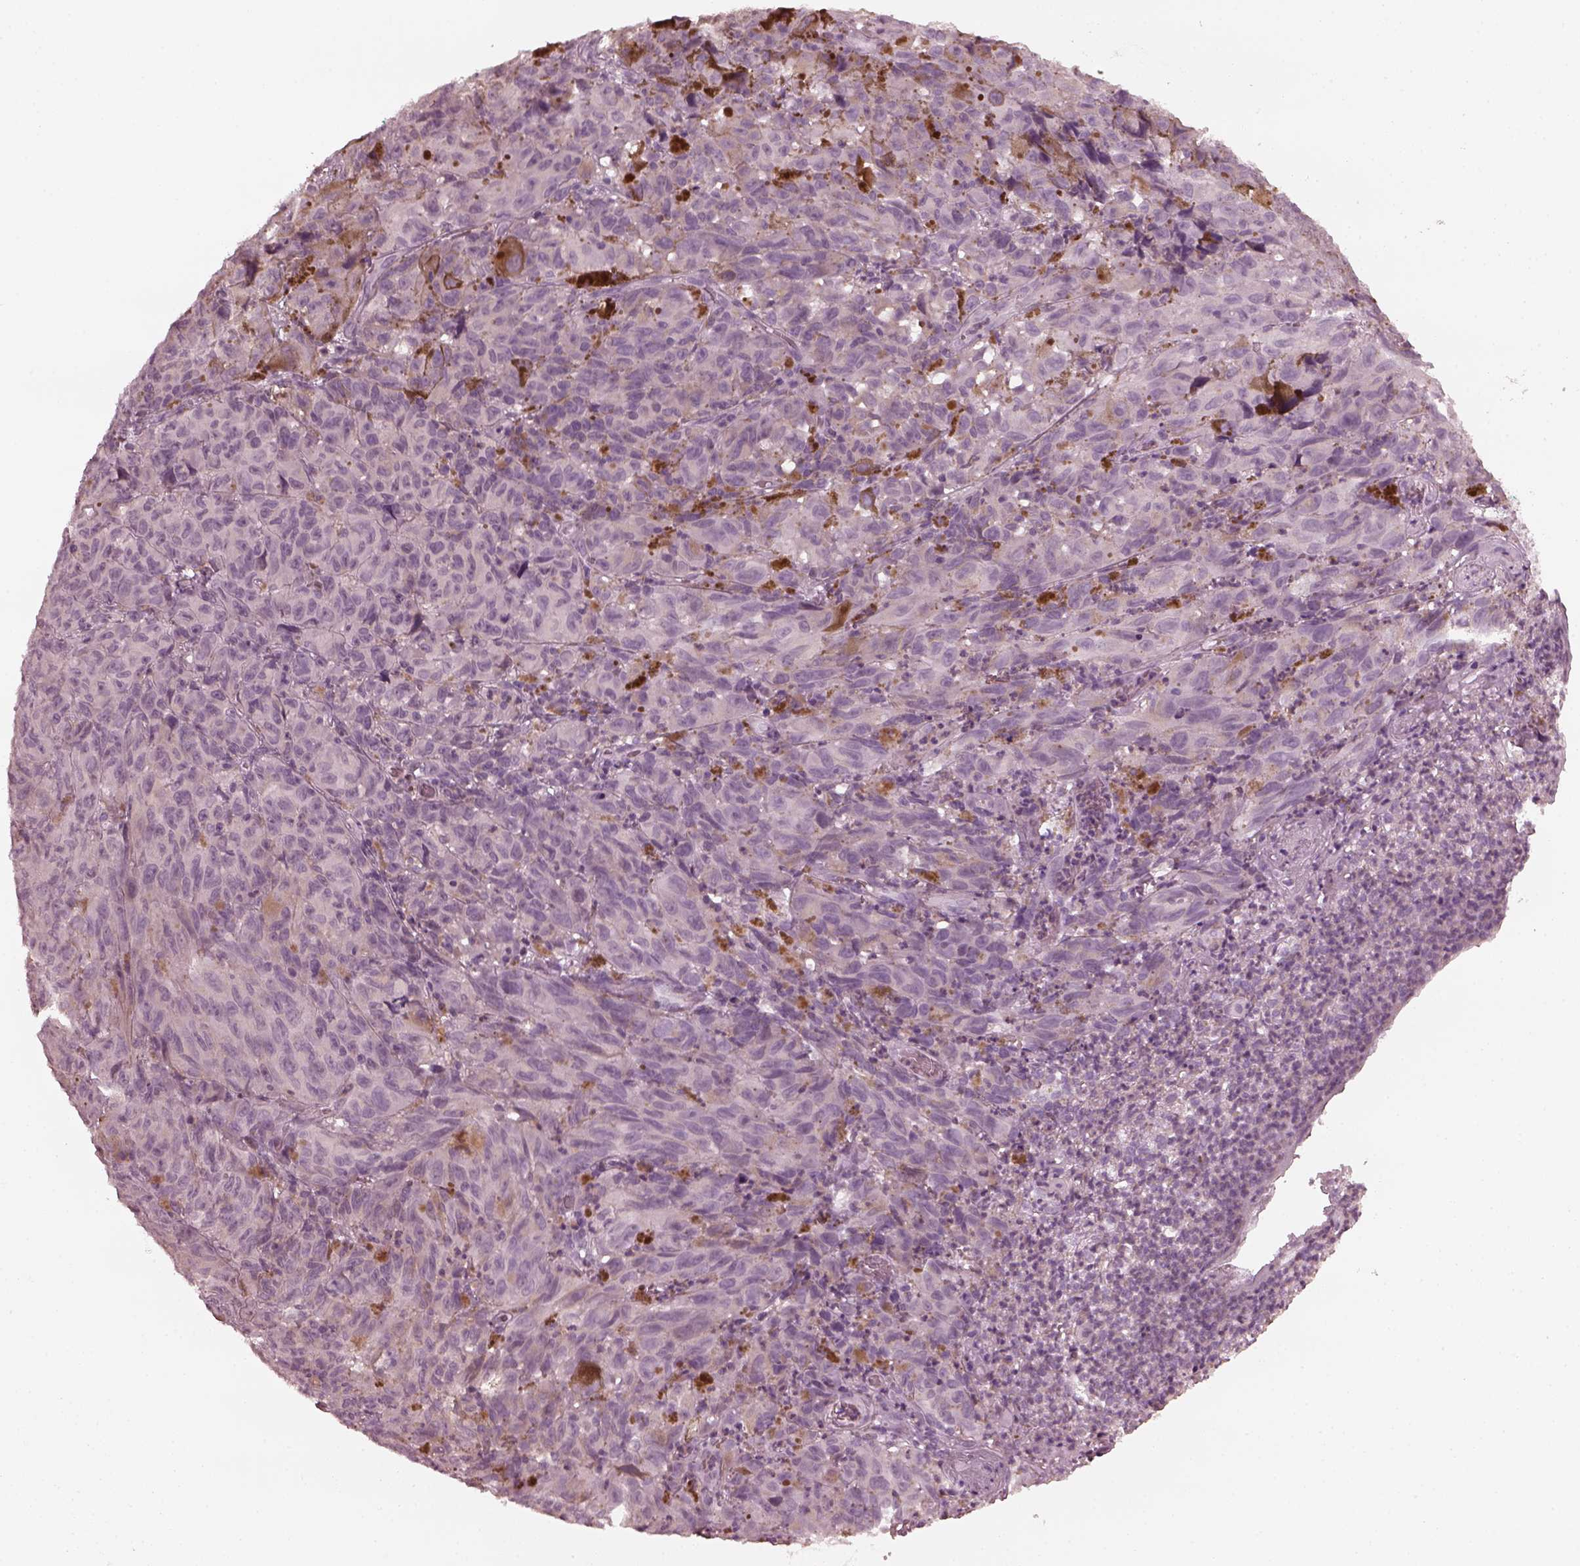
{"staining": {"intensity": "negative", "quantity": "none", "location": "none"}, "tissue": "melanoma", "cell_type": "Tumor cells", "image_type": "cancer", "snomed": [{"axis": "morphology", "description": "Malignant melanoma, NOS"}, {"axis": "topography", "description": "Vulva, labia, clitoris and Bartholin´s gland, NO"}], "caption": "Histopathology image shows no significant protein expression in tumor cells of melanoma.", "gene": "CCDC170", "patient": {"sex": "female", "age": 75}}